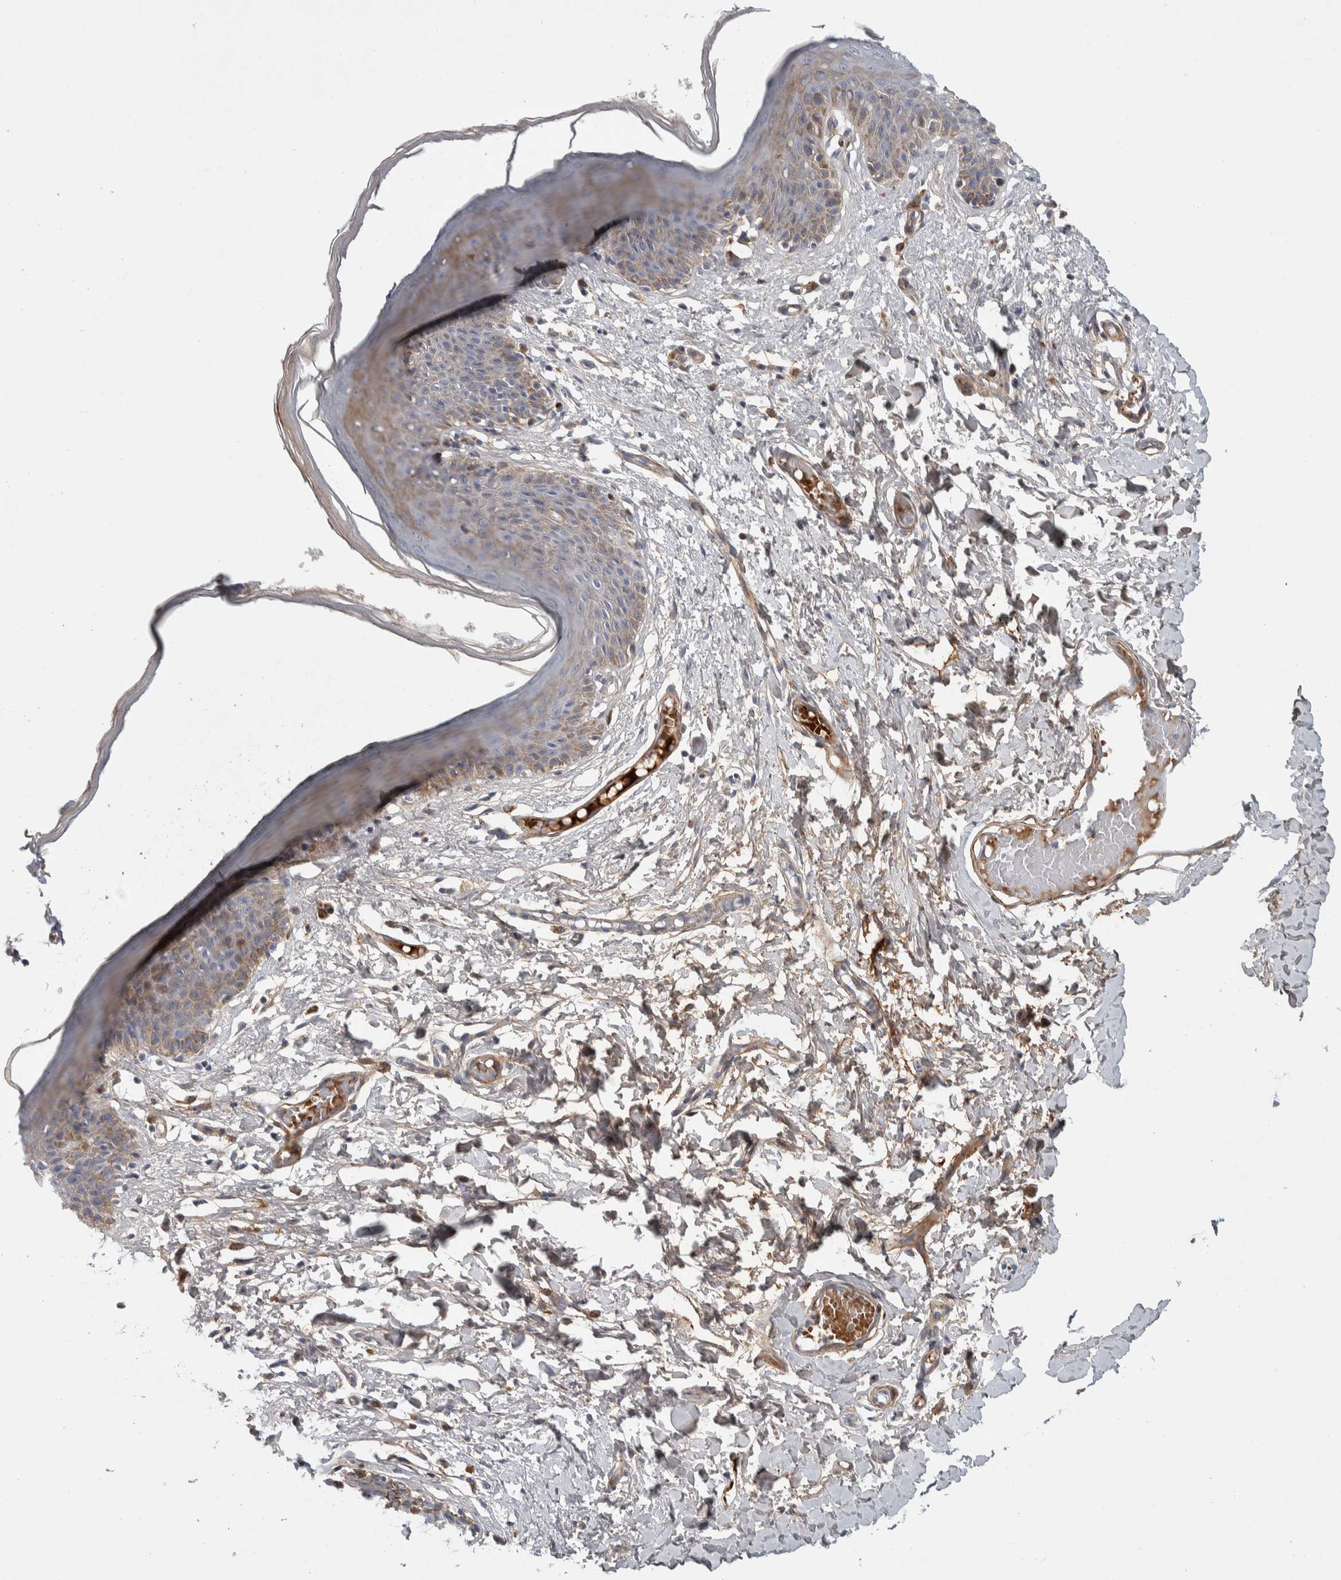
{"staining": {"intensity": "weak", "quantity": "25%-75%", "location": "cytoplasmic/membranous"}, "tissue": "skin", "cell_type": "Epidermal cells", "image_type": "normal", "snomed": [{"axis": "morphology", "description": "Normal tissue, NOS"}, {"axis": "topography", "description": "Vulva"}], "caption": "Brown immunohistochemical staining in unremarkable human skin exhibits weak cytoplasmic/membranous positivity in about 25%-75% of epidermal cells. The staining was performed using DAB to visualize the protein expression in brown, while the nuclei were stained in blue with hematoxylin (Magnification: 20x).", "gene": "PSMG3", "patient": {"sex": "female", "age": 66}}